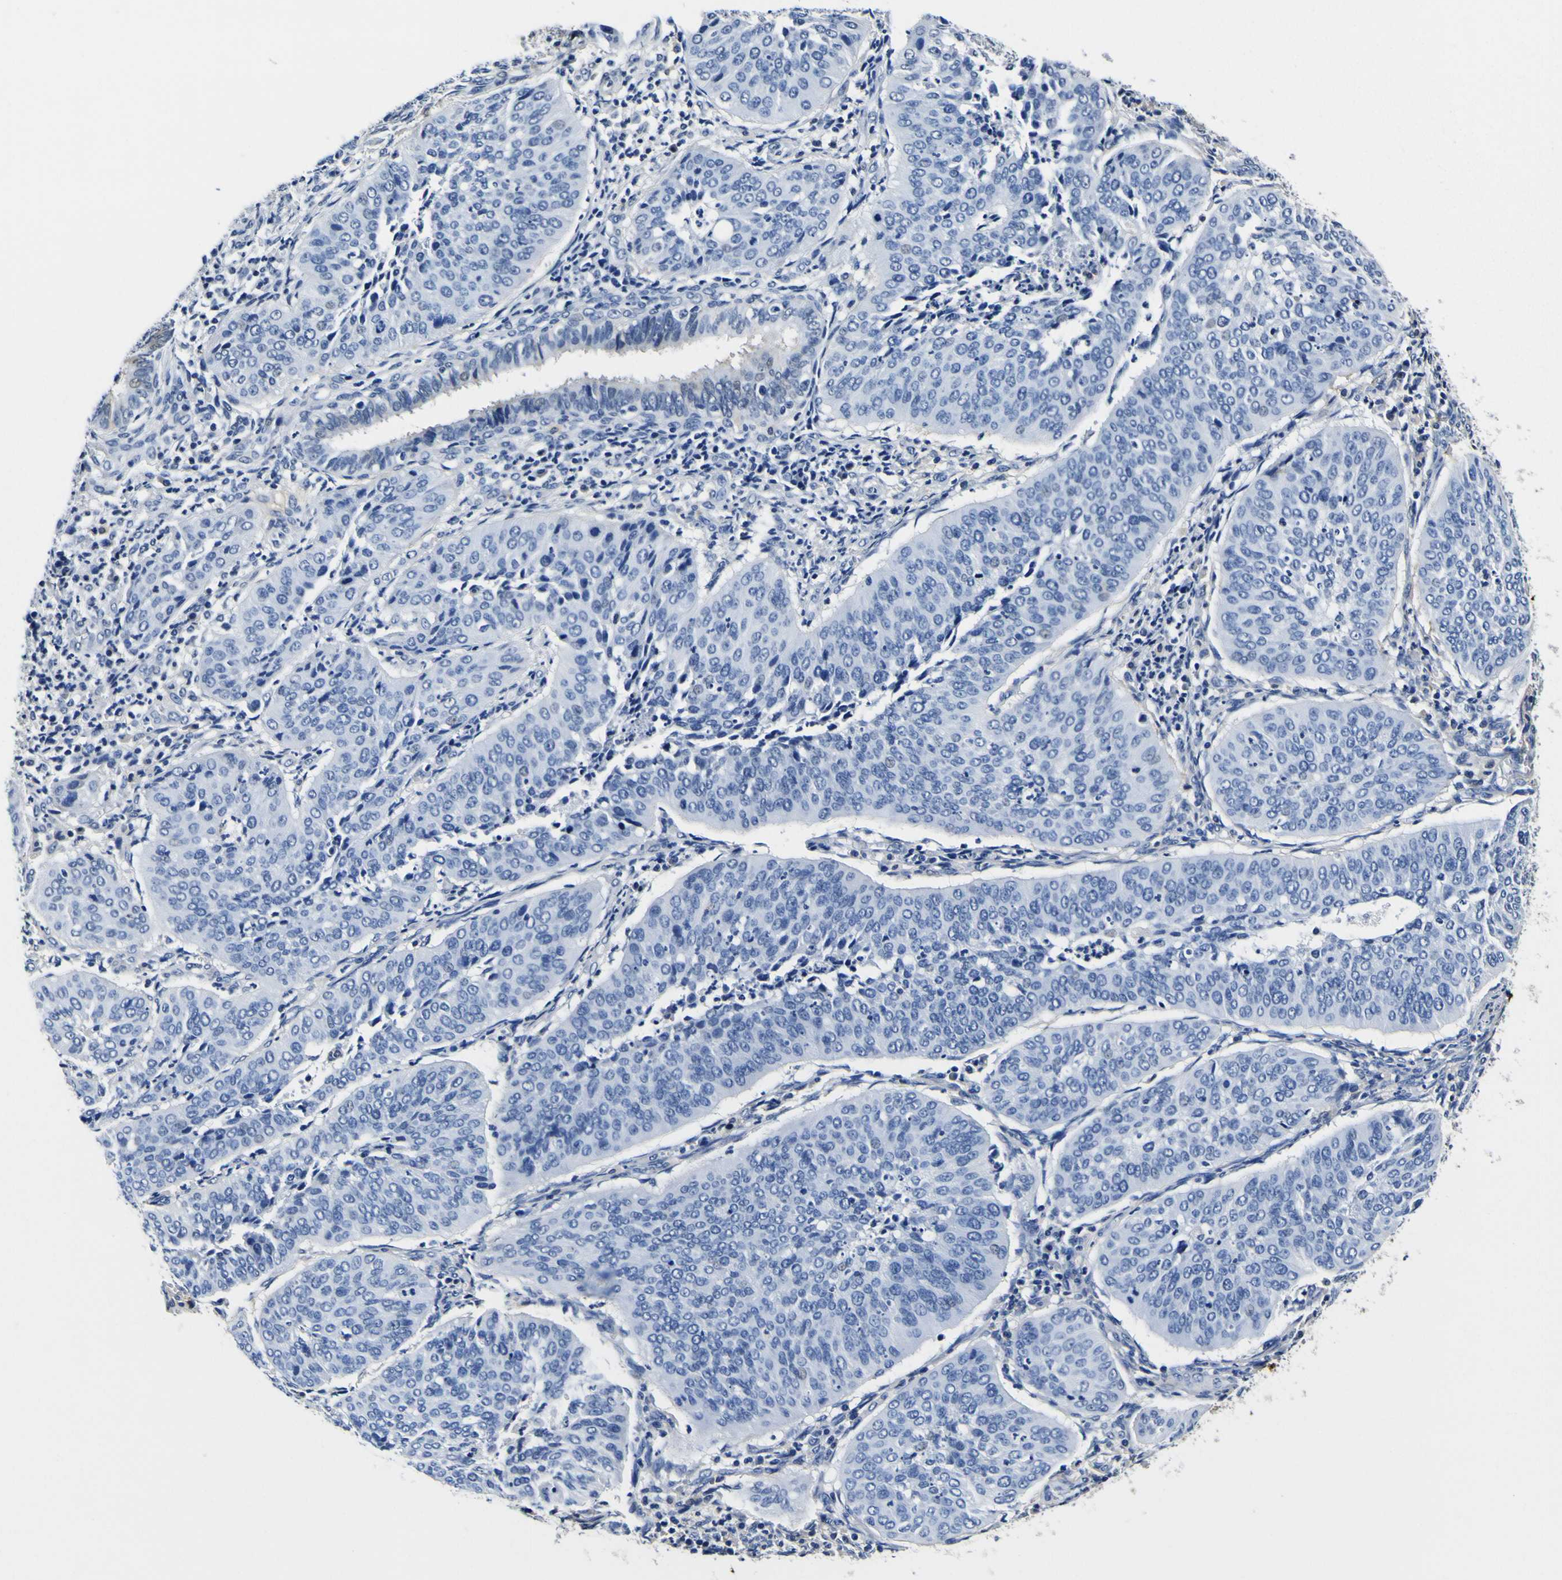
{"staining": {"intensity": "negative", "quantity": "none", "location": "none"}, "tissue": "cervical cancer", "cell_type": "Tumor cells", "image_type": "cancer", "snomed": [{"axis": "morphology", "description": "Normal tissue, NOS"}, {"axis": "morphology", "description": "Squamous cell carcinoma, NOS"}, {"axis": "topography", "description": "Cervix"}], "caption": "The photomicrograph exhibits no staining of tumor cells in cervical cancer (squamous cell carcinoma). The staining is performed using DAB brown chromogen with nuclei counter-stained in using hematoxylin.", "gene": "POSTN", "patient": {"sex": "female", "age": 39}}